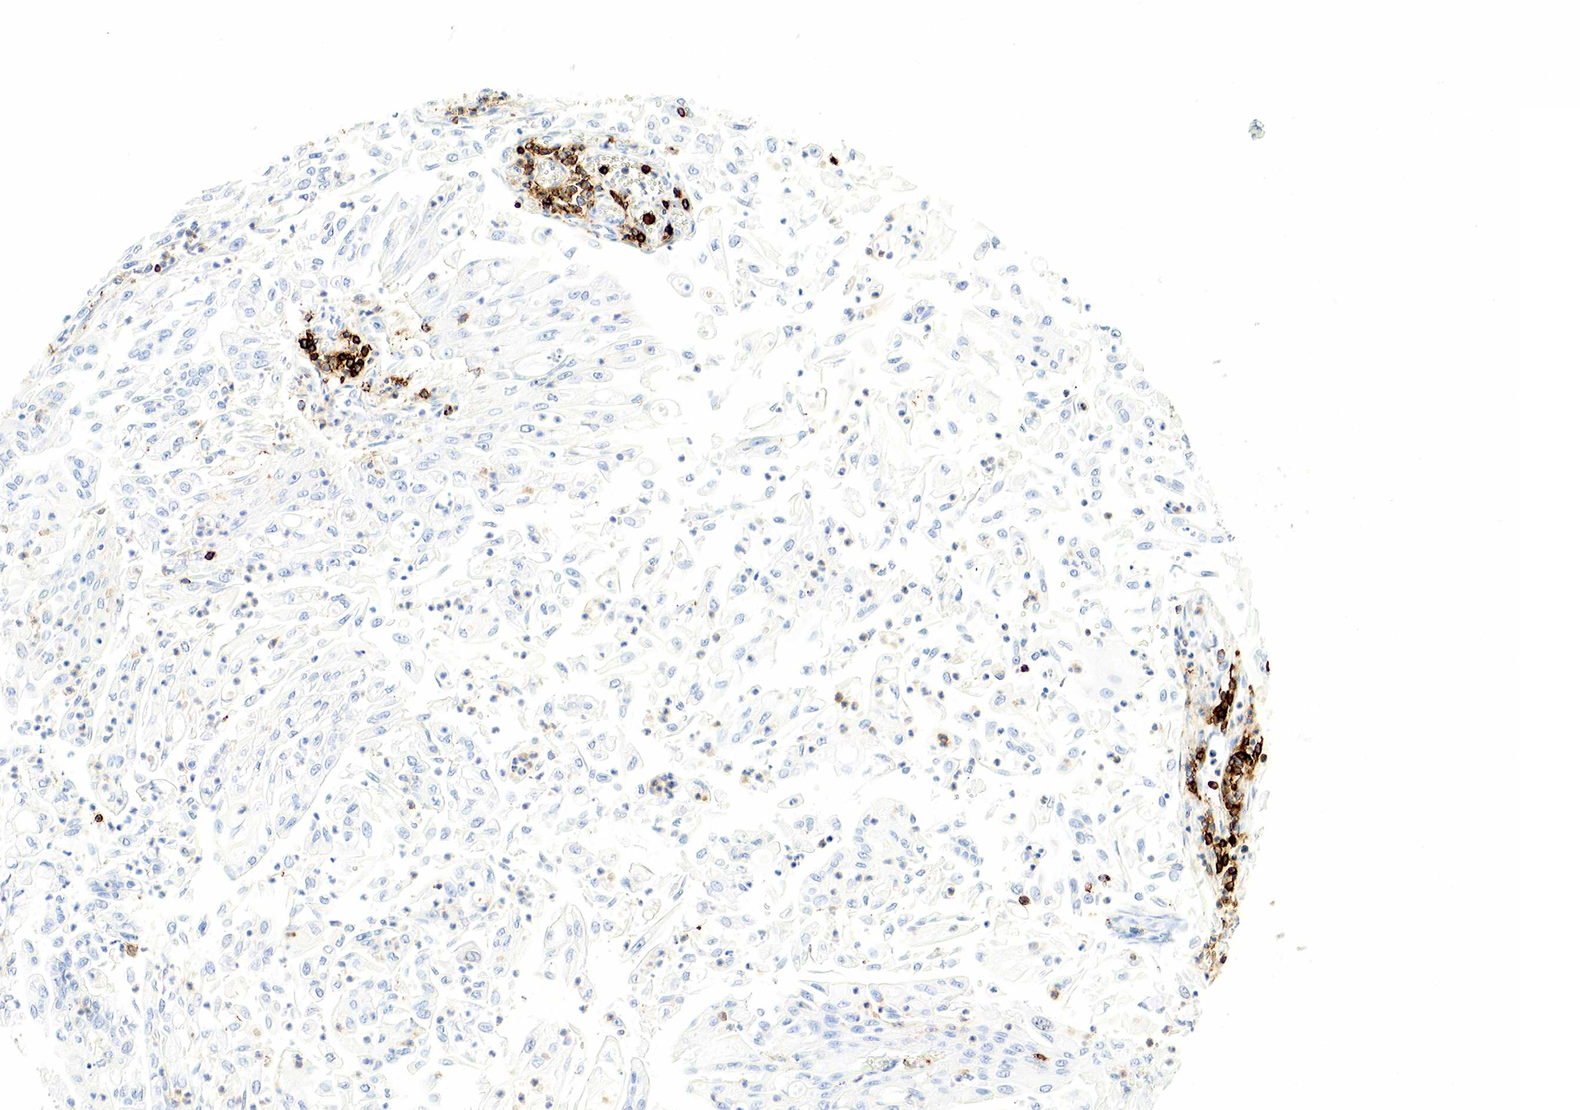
{"staining": {"intensity": "negative", "quantity": "none", "location": "none"}, "tissue": "endometrial cancer", "cell_type": "Tumor cells", "image_type": "cancer", "snomed": [{"axis": "morphology", "description": "Adenocarcinoma, NOS"}, {"axis": "topography", "description": "Endometrium"}], "caption": "Endometrial cancer stained for a protein using IHC displays no staining tumor cells.", "gene": "PTPRC", "patient": {"sex": "female", "age": 75}}